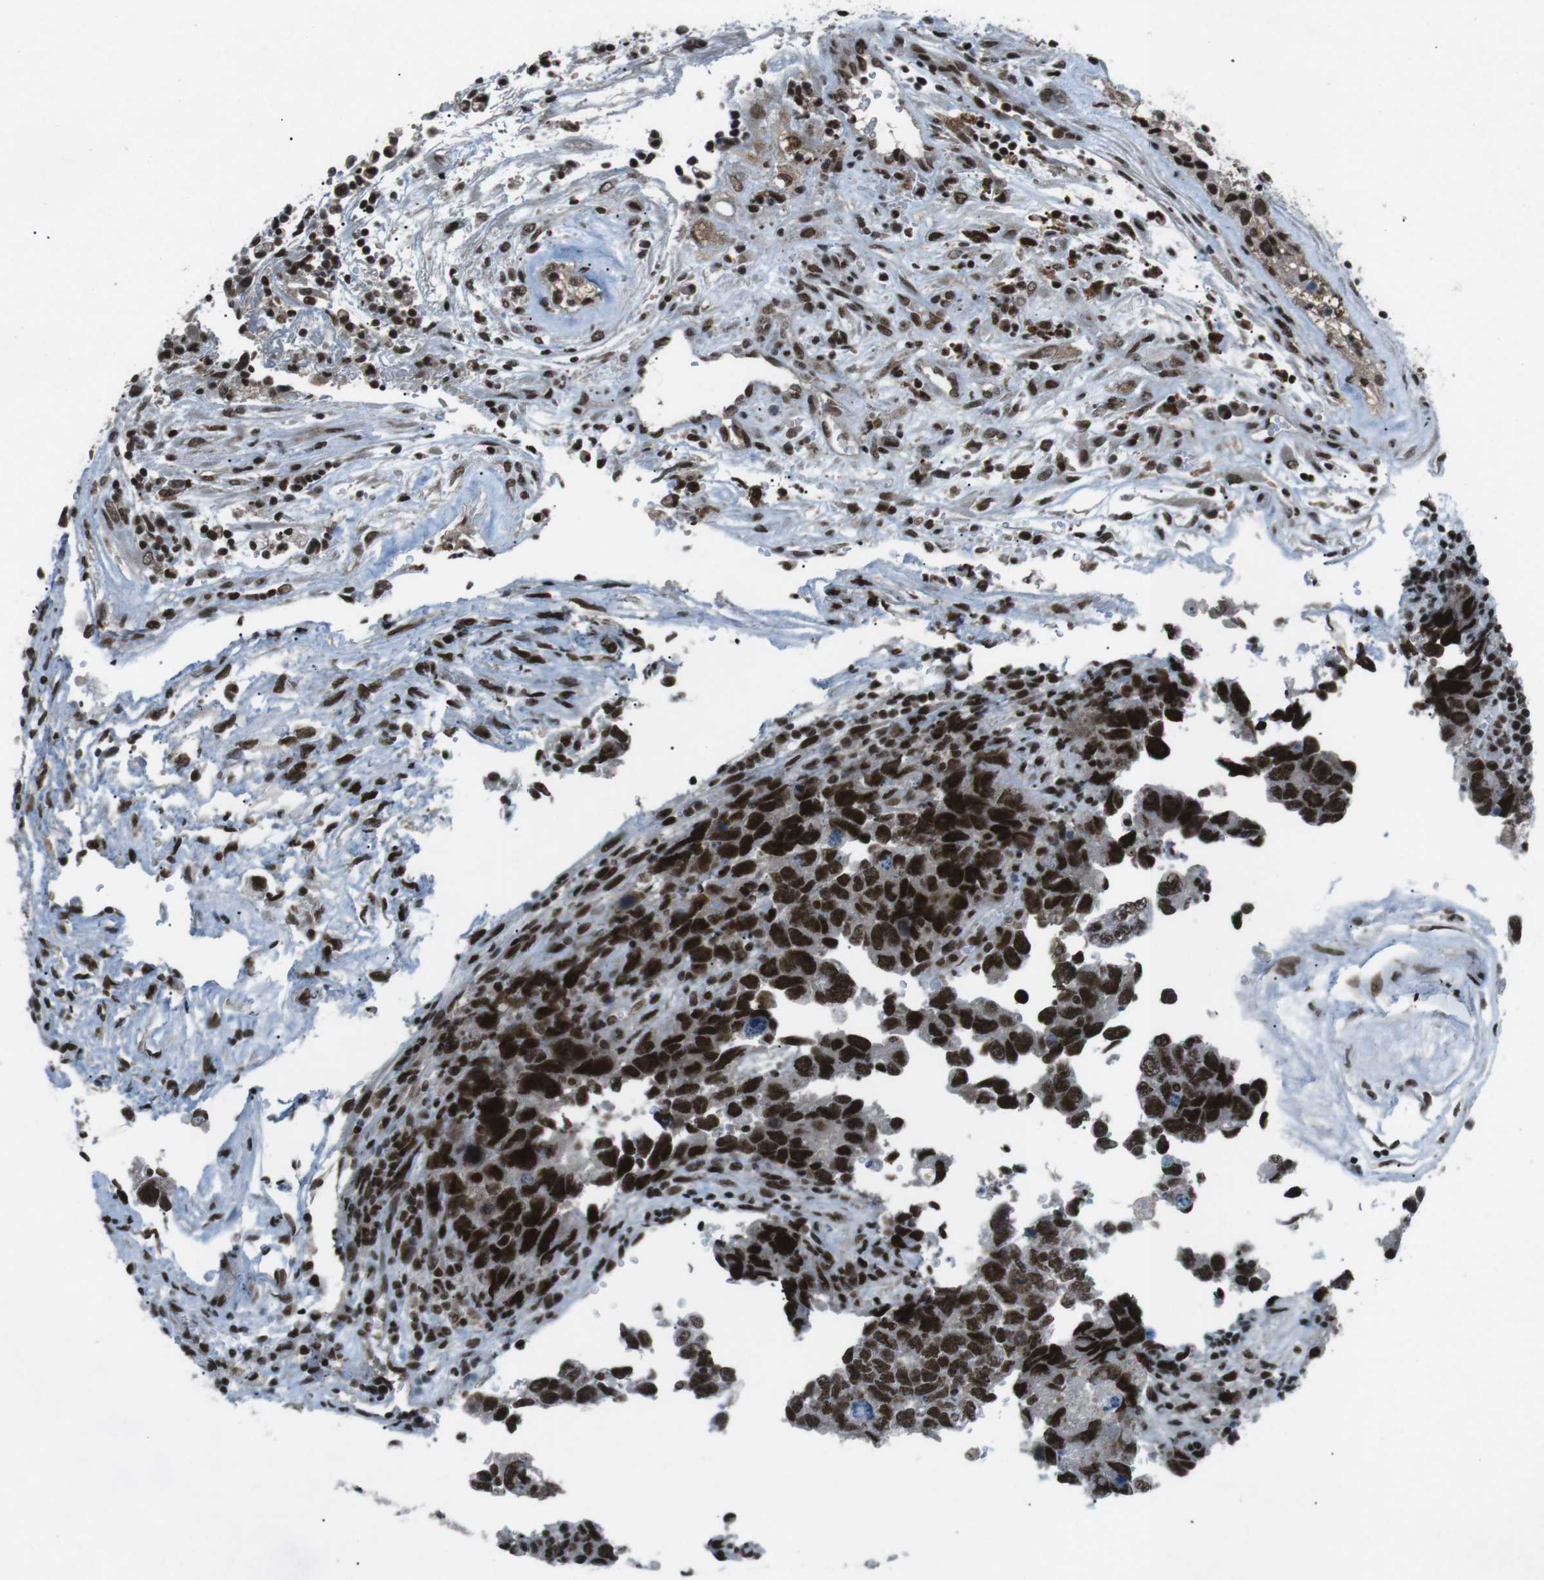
{"staining": {"intensity": "strong", "quantity": ">75%", "location": "nuclear"}, "tissue": "testis cancer", "cell_type": "Tumor cells", "image_type": "cancer", "snomed": [{"axis": "morphology", "description": "Carcinoma, Embryonal, NOS"}, {"axis": "topography", "description": "Testis"}], "caption": "IHC (DAB) staining of human testis embryonal carcinoma demonstrates strong nuclear protein staining in about >75% of tumor cells. The staining was performed using DAB (3,3'-diaminobenzidine), with brown indicating positive protein expression. Nuclei are stained blue with hematoxylin.", "gene": "TAF1", "patient": {"sex": "male", "age": 36}}